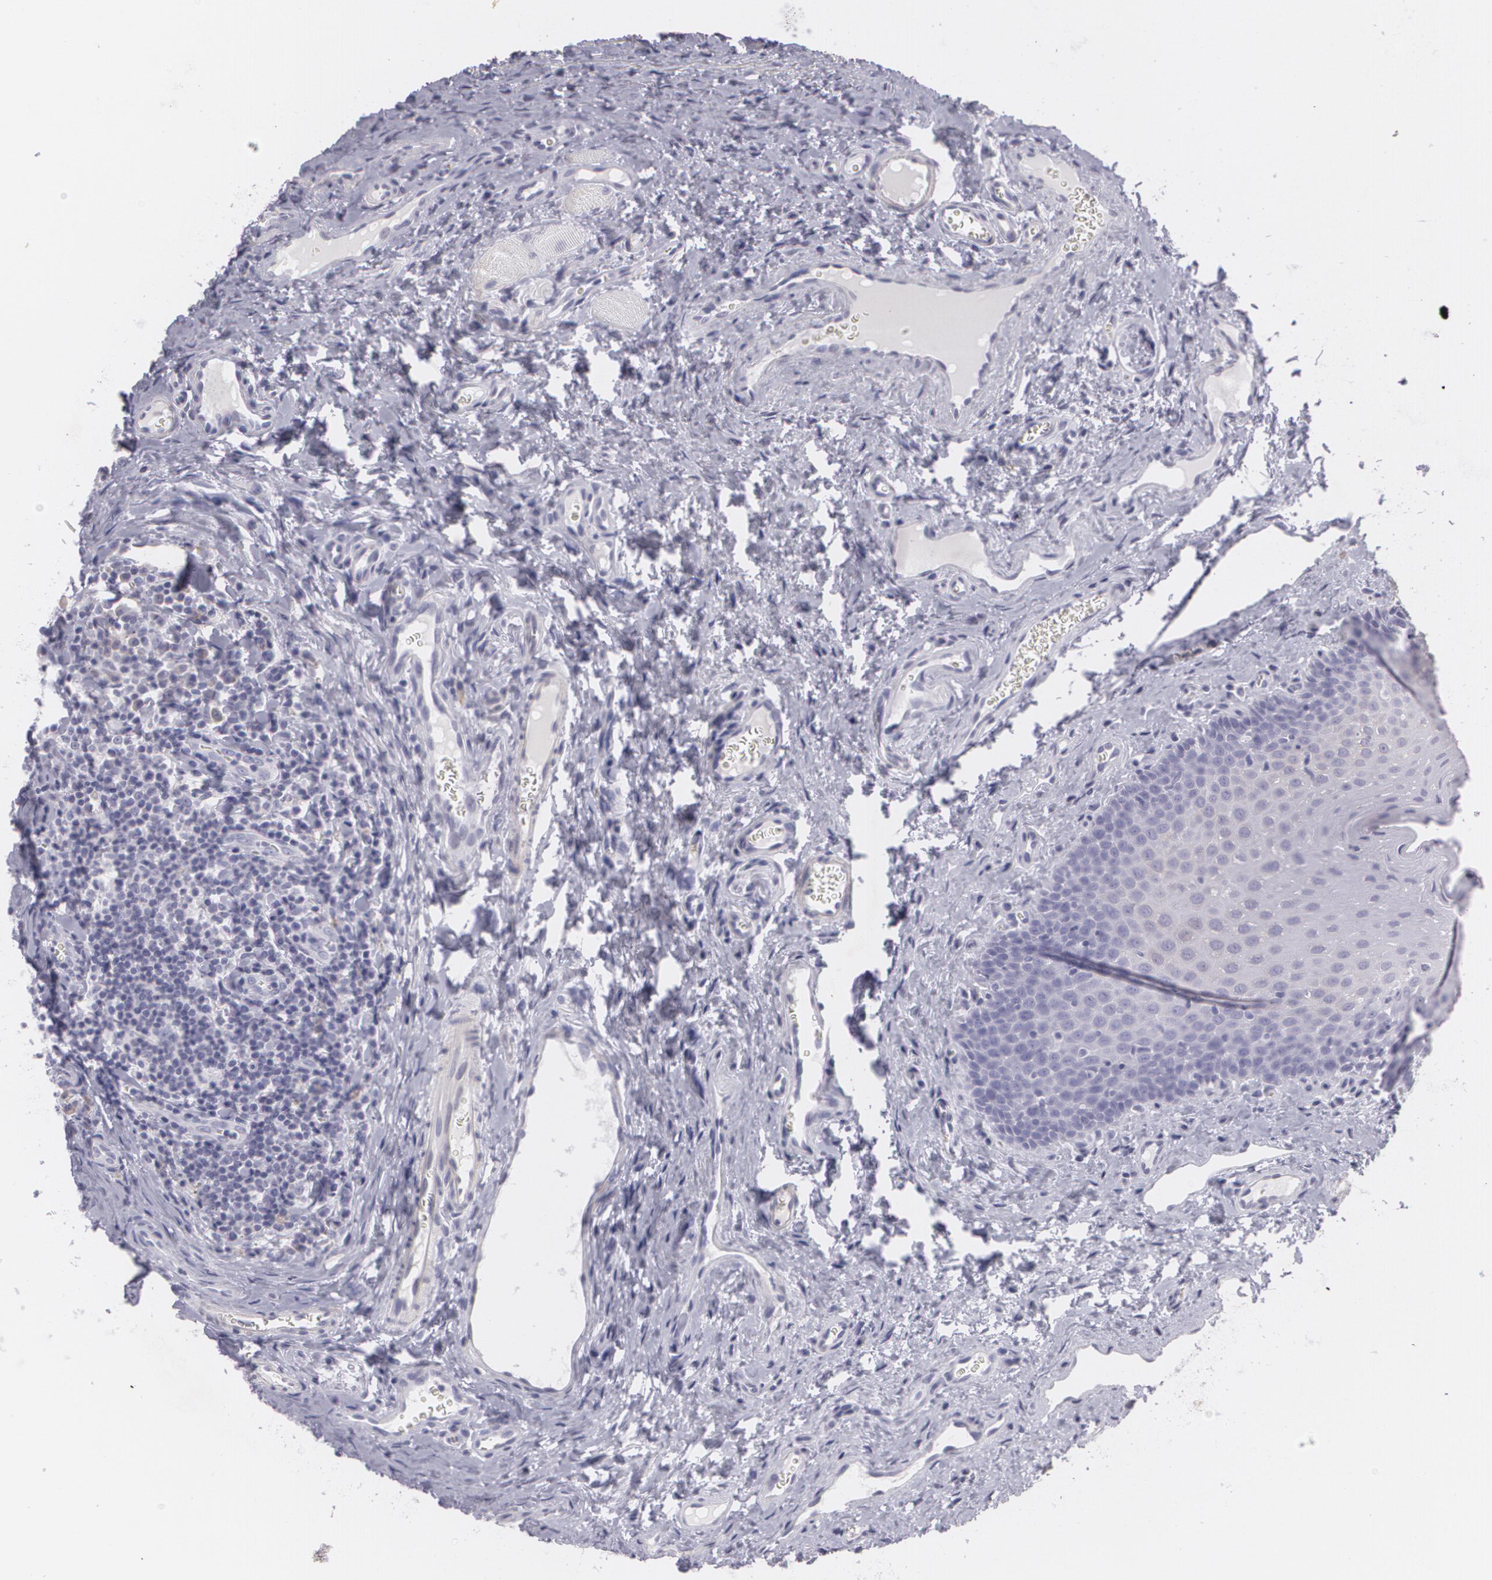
{"staining": {"intensity": "negative", "quantity": "none", "location": "none"}, "tissue": "oral mucosa", "cell_type": "Squamous epithelial cells", "image_type": "normal", "snomed": [{"axis": "morphology", "description": "Normal tissue, NOS"}, {"axis": "topography", "description": "Oral tissue"}], "caption": "Squamous epithelial cells are negative for protein expression in unremarkable human oral mucosa. The staining is performed using DAB brown chromogen with nuclei counter-stained in using hematoxylin.", "gene": "MAP2", "patient": {"sex": "male", "age": 20}}